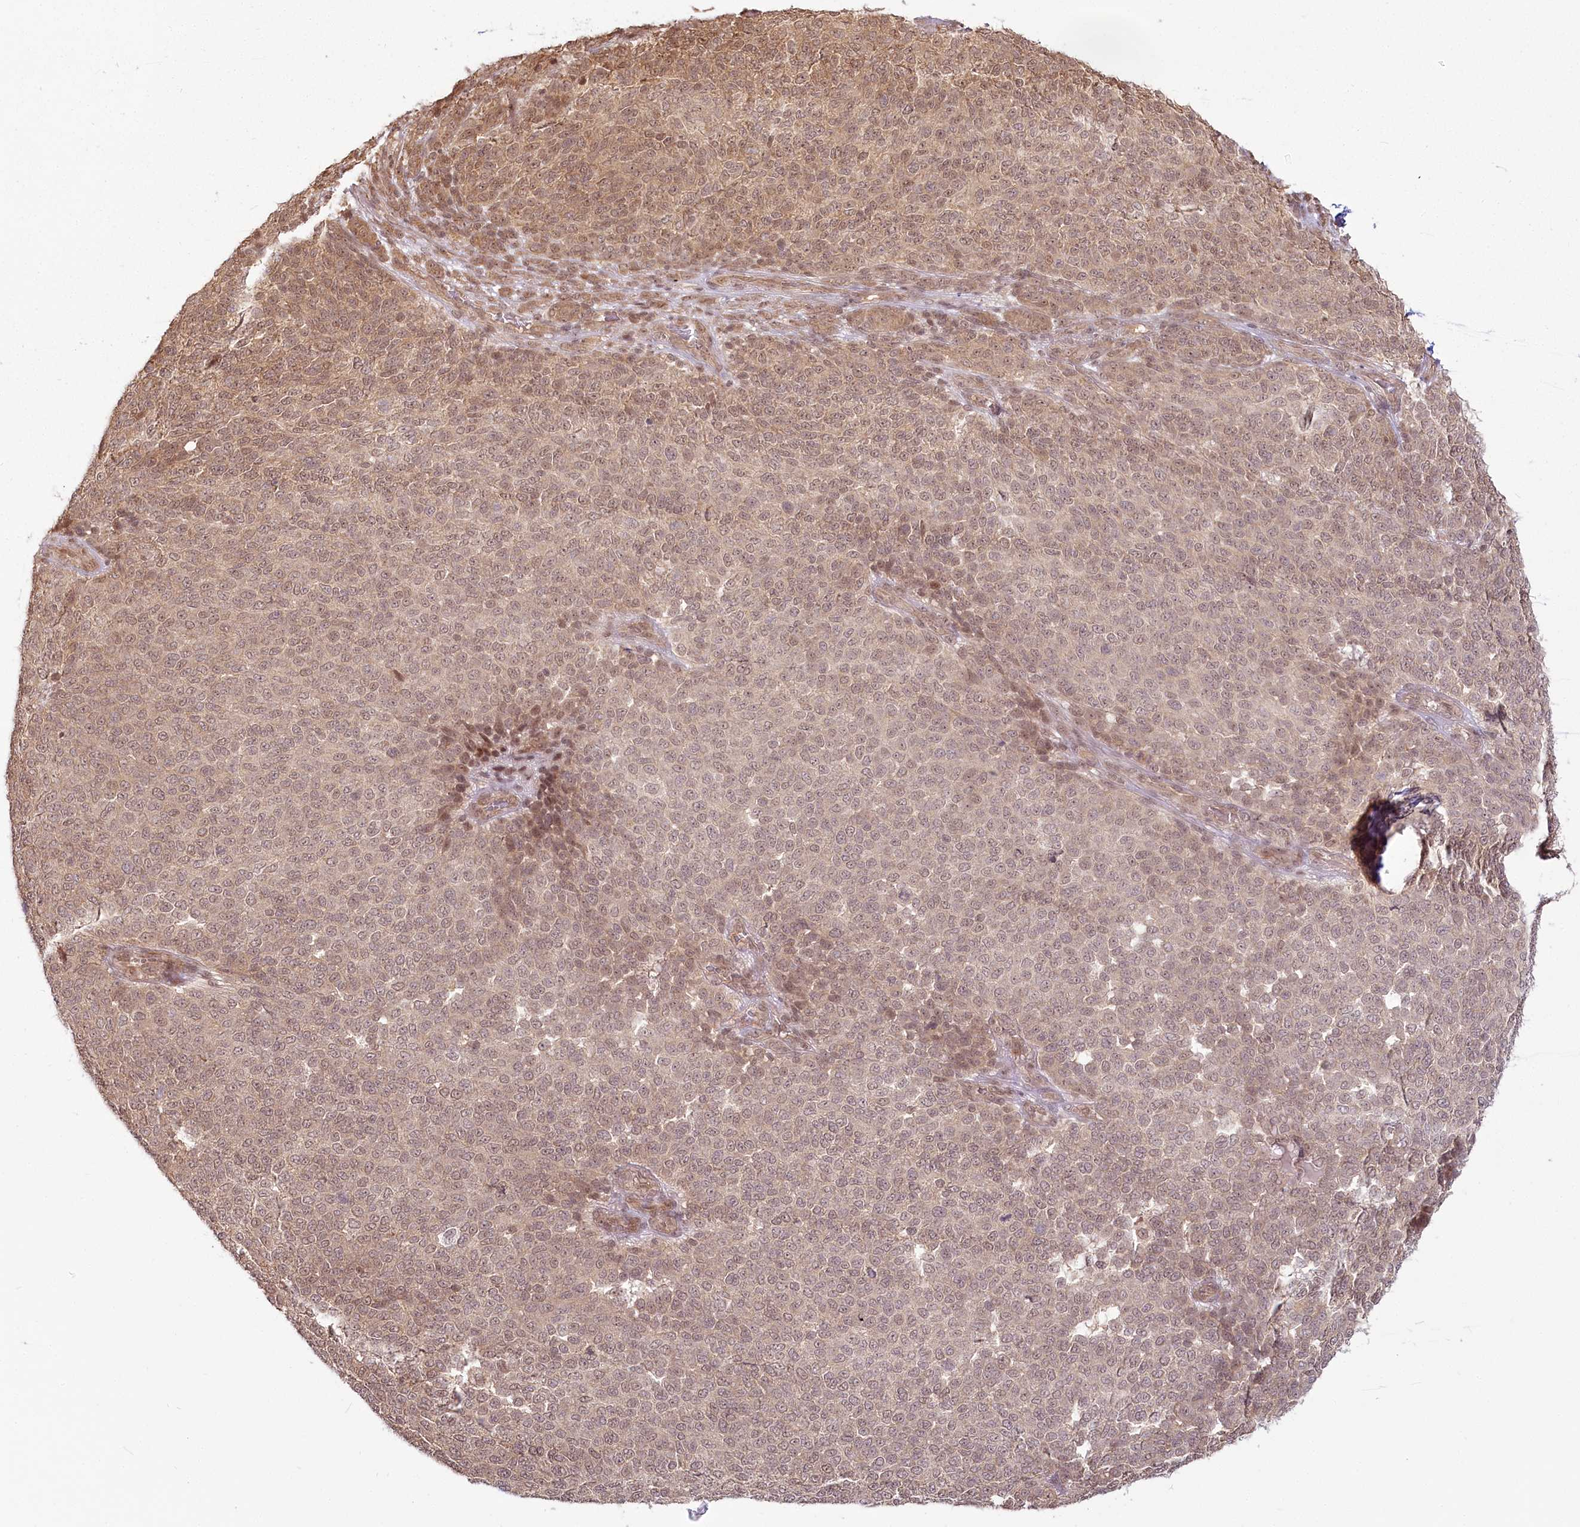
{"staining": {"intensity": "moderate", "quantity": ">75%", "location": "cytoplasmic/membranous,nuclear"}, "tissue": "melanoma", "cell_type": "Tumor cells", "image_type": "cancer", "snomed": [{"axis": "morphology", "description": "Malignant melanoma, NOS"}, {"axis": "topography", "description": "Skin"}], "caption": "Protein expression analysis of human melanoma reveals moderate cytoplasmic/membranous and nuclear positivity in about >75% of tumor cells. The protein is stained brown, and the nuclei are stained in blue (DAB IHC with brightfield microscopy, high magnification).", "gene": "R3HDM2", "patient": {"sex": "male", "age": 49}}